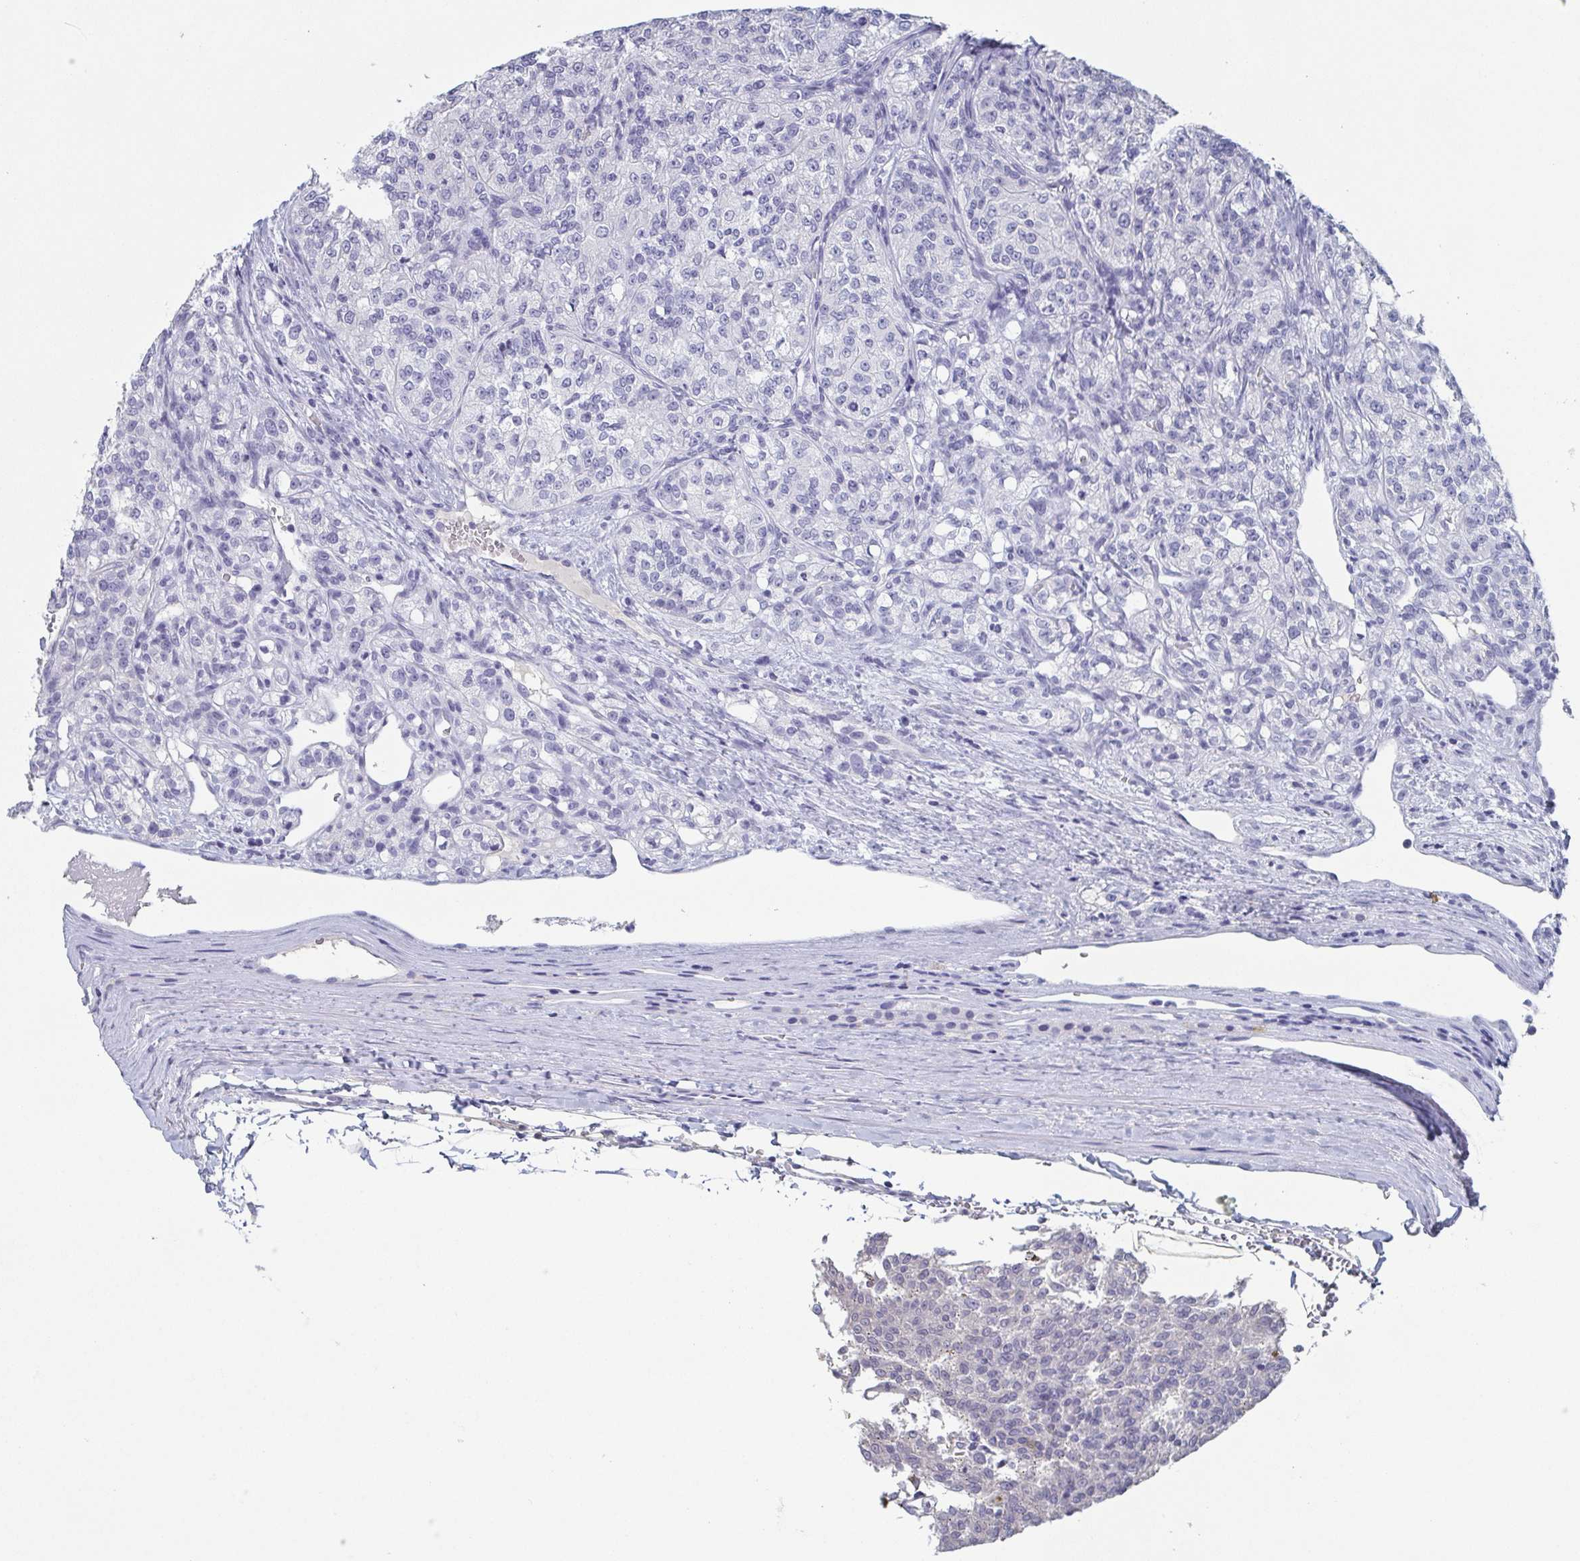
{"staining": {"intensity": "negative", "quantity": "none", "location": "none"}, "tissue": "renal cancer", "cell_type": "Tumor cells", "image_type": "cancer", "snomed": [{"axis": "morphology", "description": "Adenocarcinoma, NOS"}, {"axis": "topography", "description": "Kidney"}], "caption": "Protein analysis of renal adenocarcinoma displays no significant staining in tumor cells.", "gene": "ITLN1", "patient": {"sex": "female", "age": 63}}